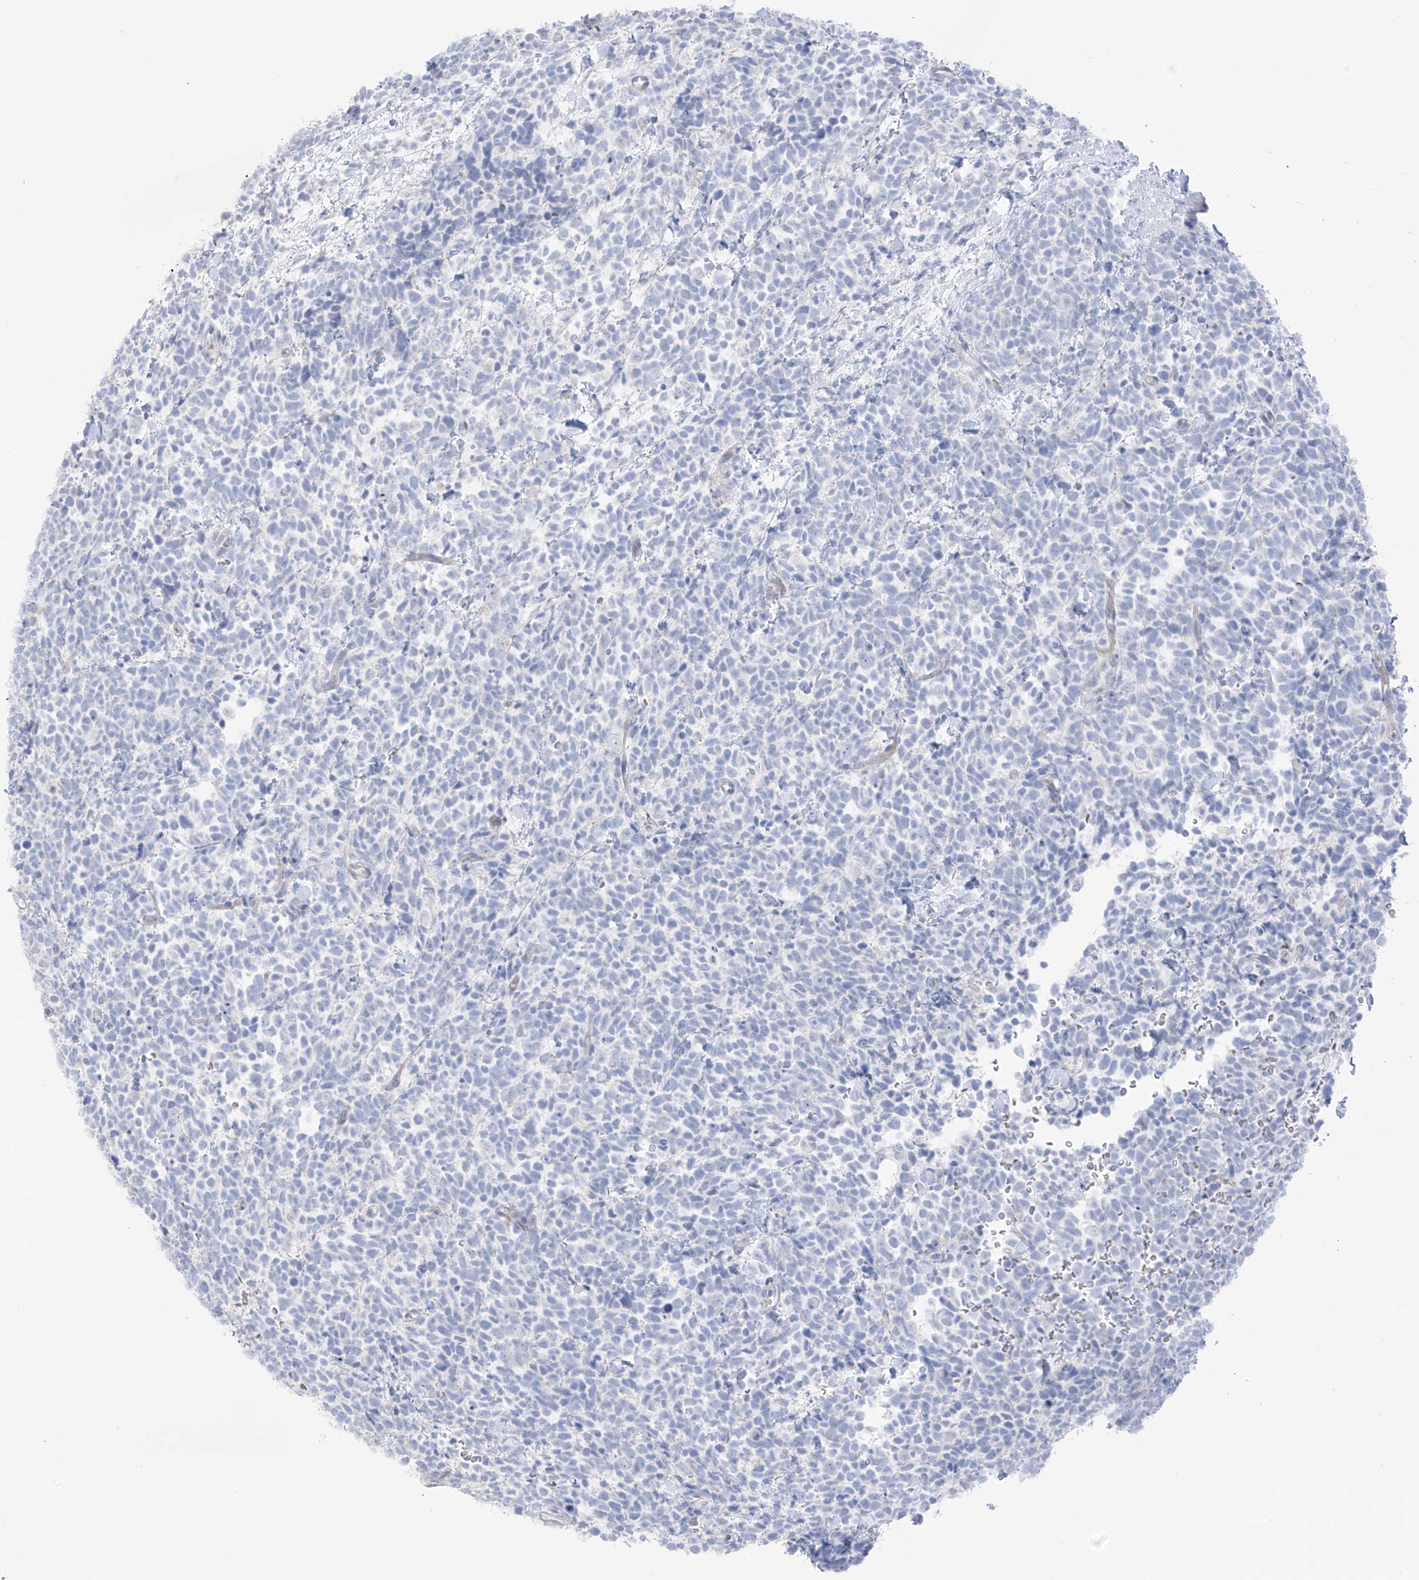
{"staining": {"intensity": "negative", "quantity": "none", "location": "none"}, "tissue": "urothelial cancer", "cell_type": "Tumor cells", "image_type": "cancer", "snomed": [{"axis": "morphology", "description": "Urothelial carcinoma, High grade"}, {"axis": "topography", "description": "Urinary bladder"}], "caption": "The immunohistochemistry micrograph has no significant expression in tumor cells of urothelial carcinoma (high-grade) tissue. The staining is performed using DAB (3,3'-diaminobenzidine) brown chromogen with nuclei counter-stained in using hematoxylin.", "gene": "ASPRV1", "patient": {"sex": "female", "age": 82}}